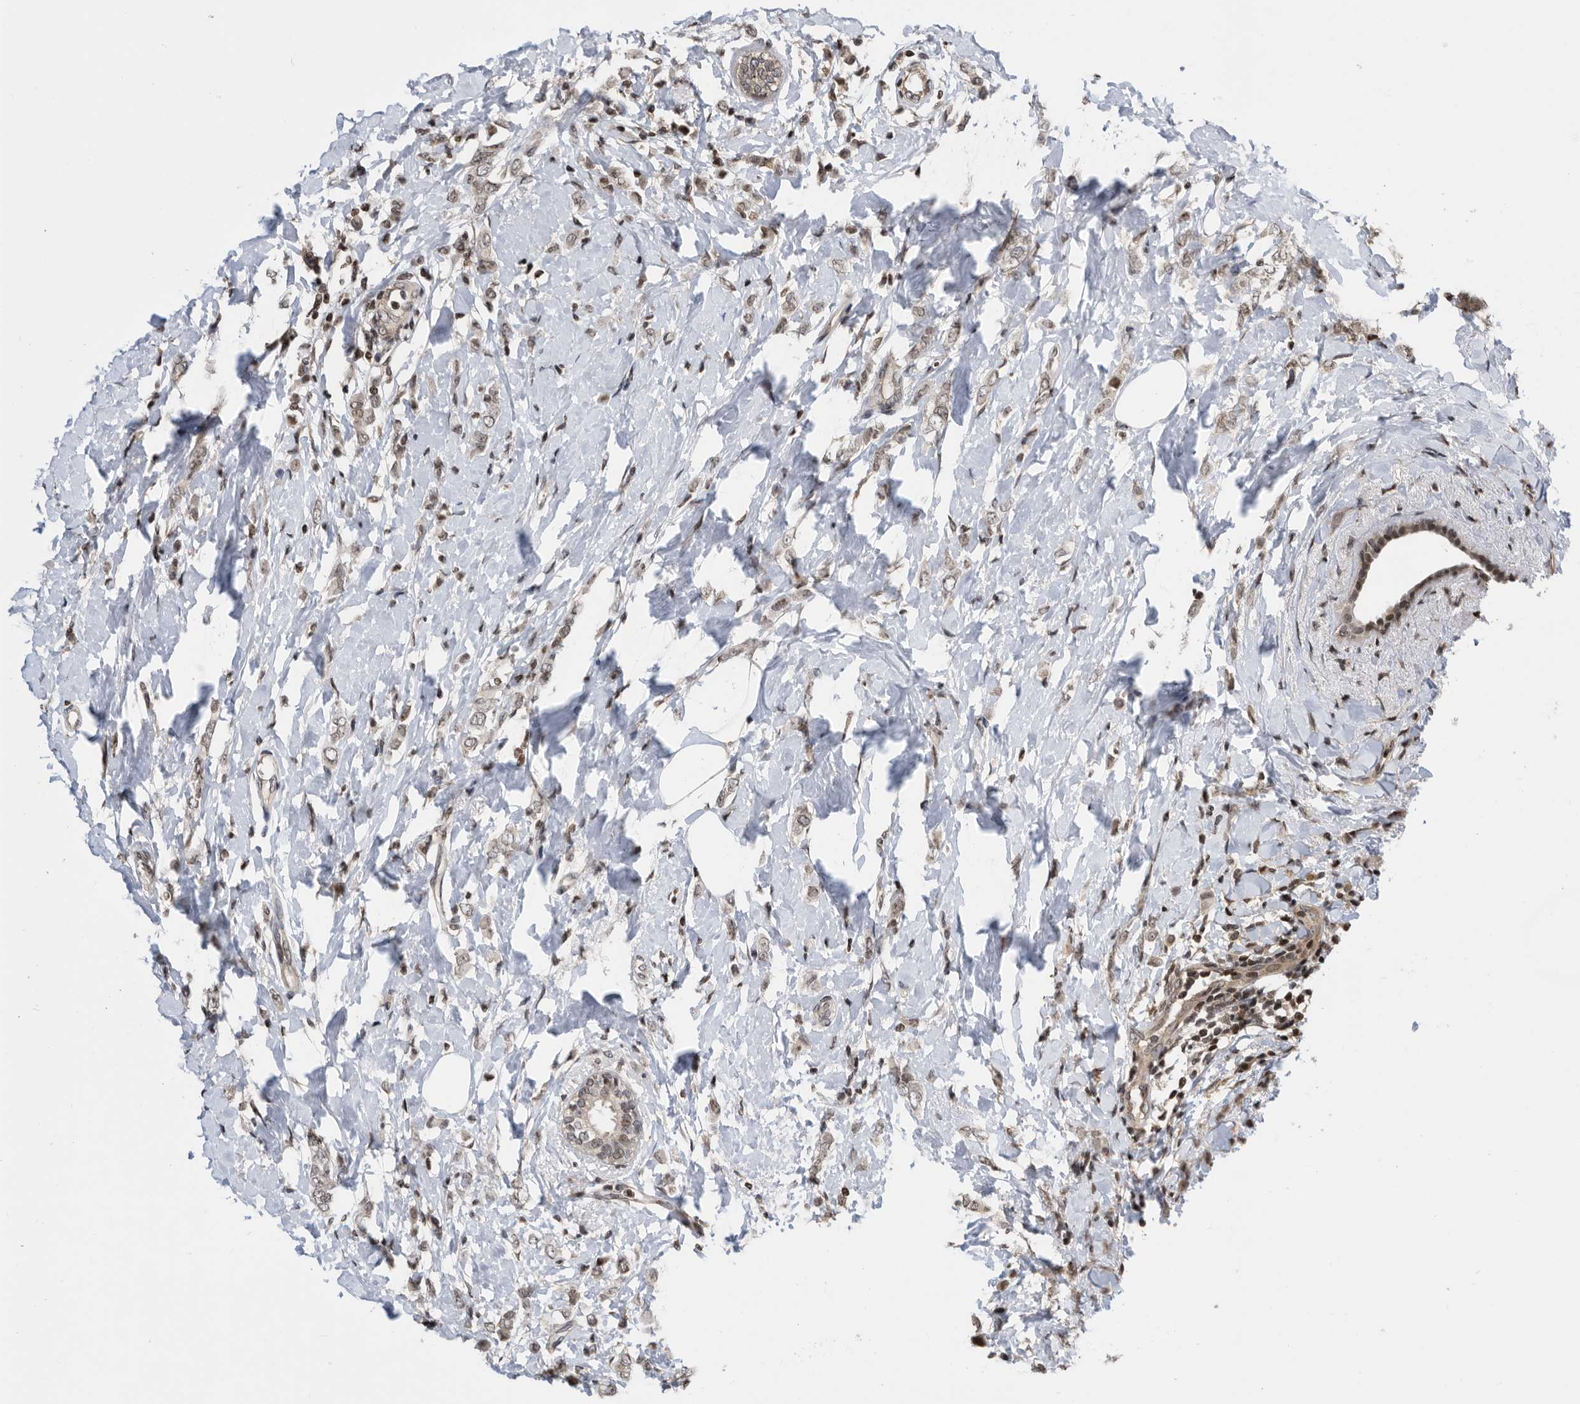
{"staining": {"intensity": "weak", "quantity": ">75%", "location": "nuclear"}, "tissue": "breast cancer", "cell_type": "Tumor cells", "image_type": "cancer", "snomed": [{"axis": "morphology", "description": "Lobular carcinoma"}, {"axis": "topography", "description": "Breast"}], "caption": "The image exhibits staining of lobular carcinoma (breast), revealing weak nuclear protein positivity (brown color) within tumor cells.", "gene": "SNRNP48", "patient": {"sex": "female", "age": 47}}